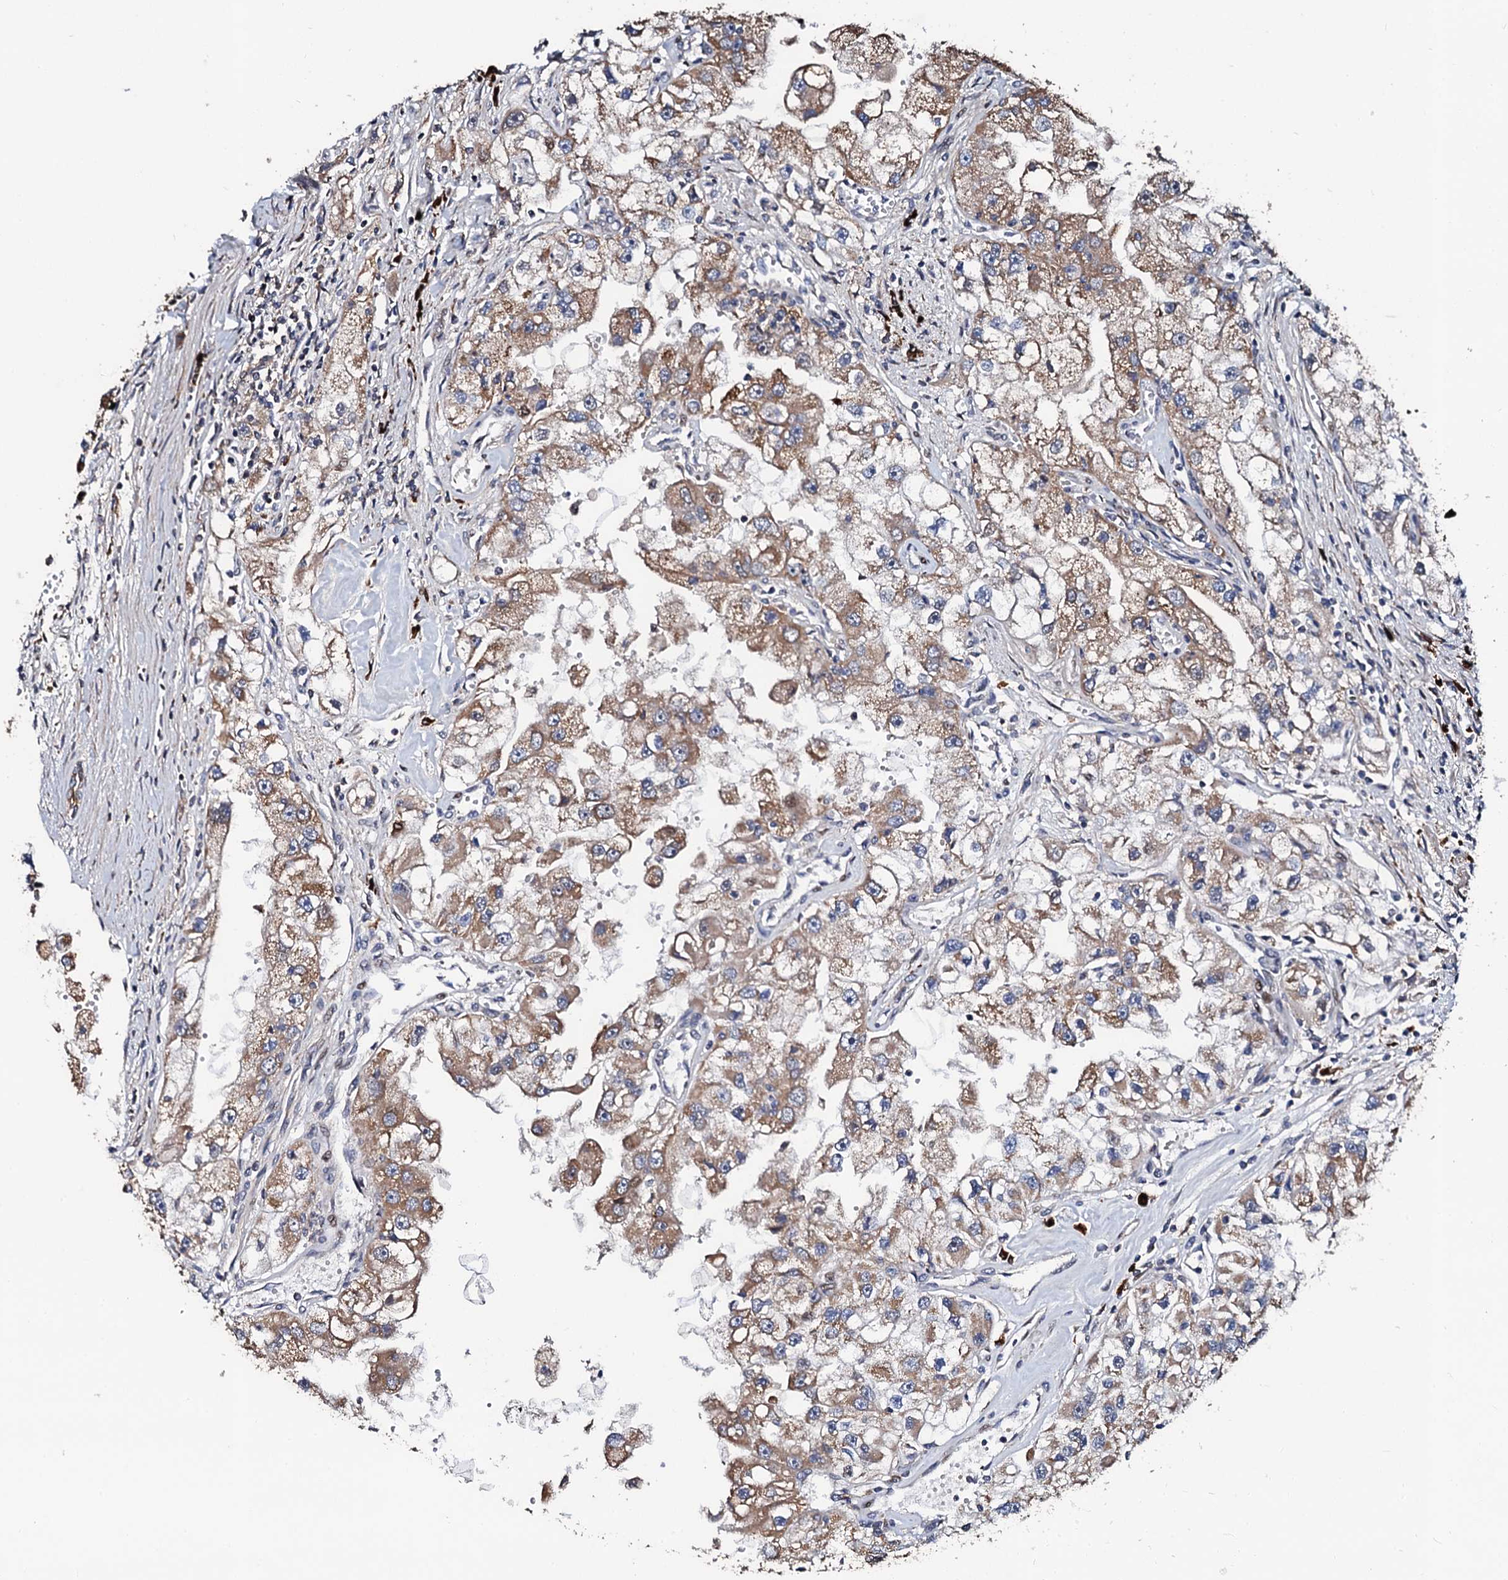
{"staining": {"intensity": "moderate", "quantity": ">75%", "location": "cytoplasmic/membranous"}, "tissue": "renal cancer", "cell_type": "Tumor cells", "image_type": "cancer", "snomed": [{"axis": "morphology", "description": "Adenocarcinoma, NOS"}, {"axis": "topography", "description": "Kidney"}], "caption": "Renal cancer stained with a protein marker demonstrates moderate staining in tumor cells.", "gene": "KIF18A", "patient": {"sex": "male", "age": 63}}